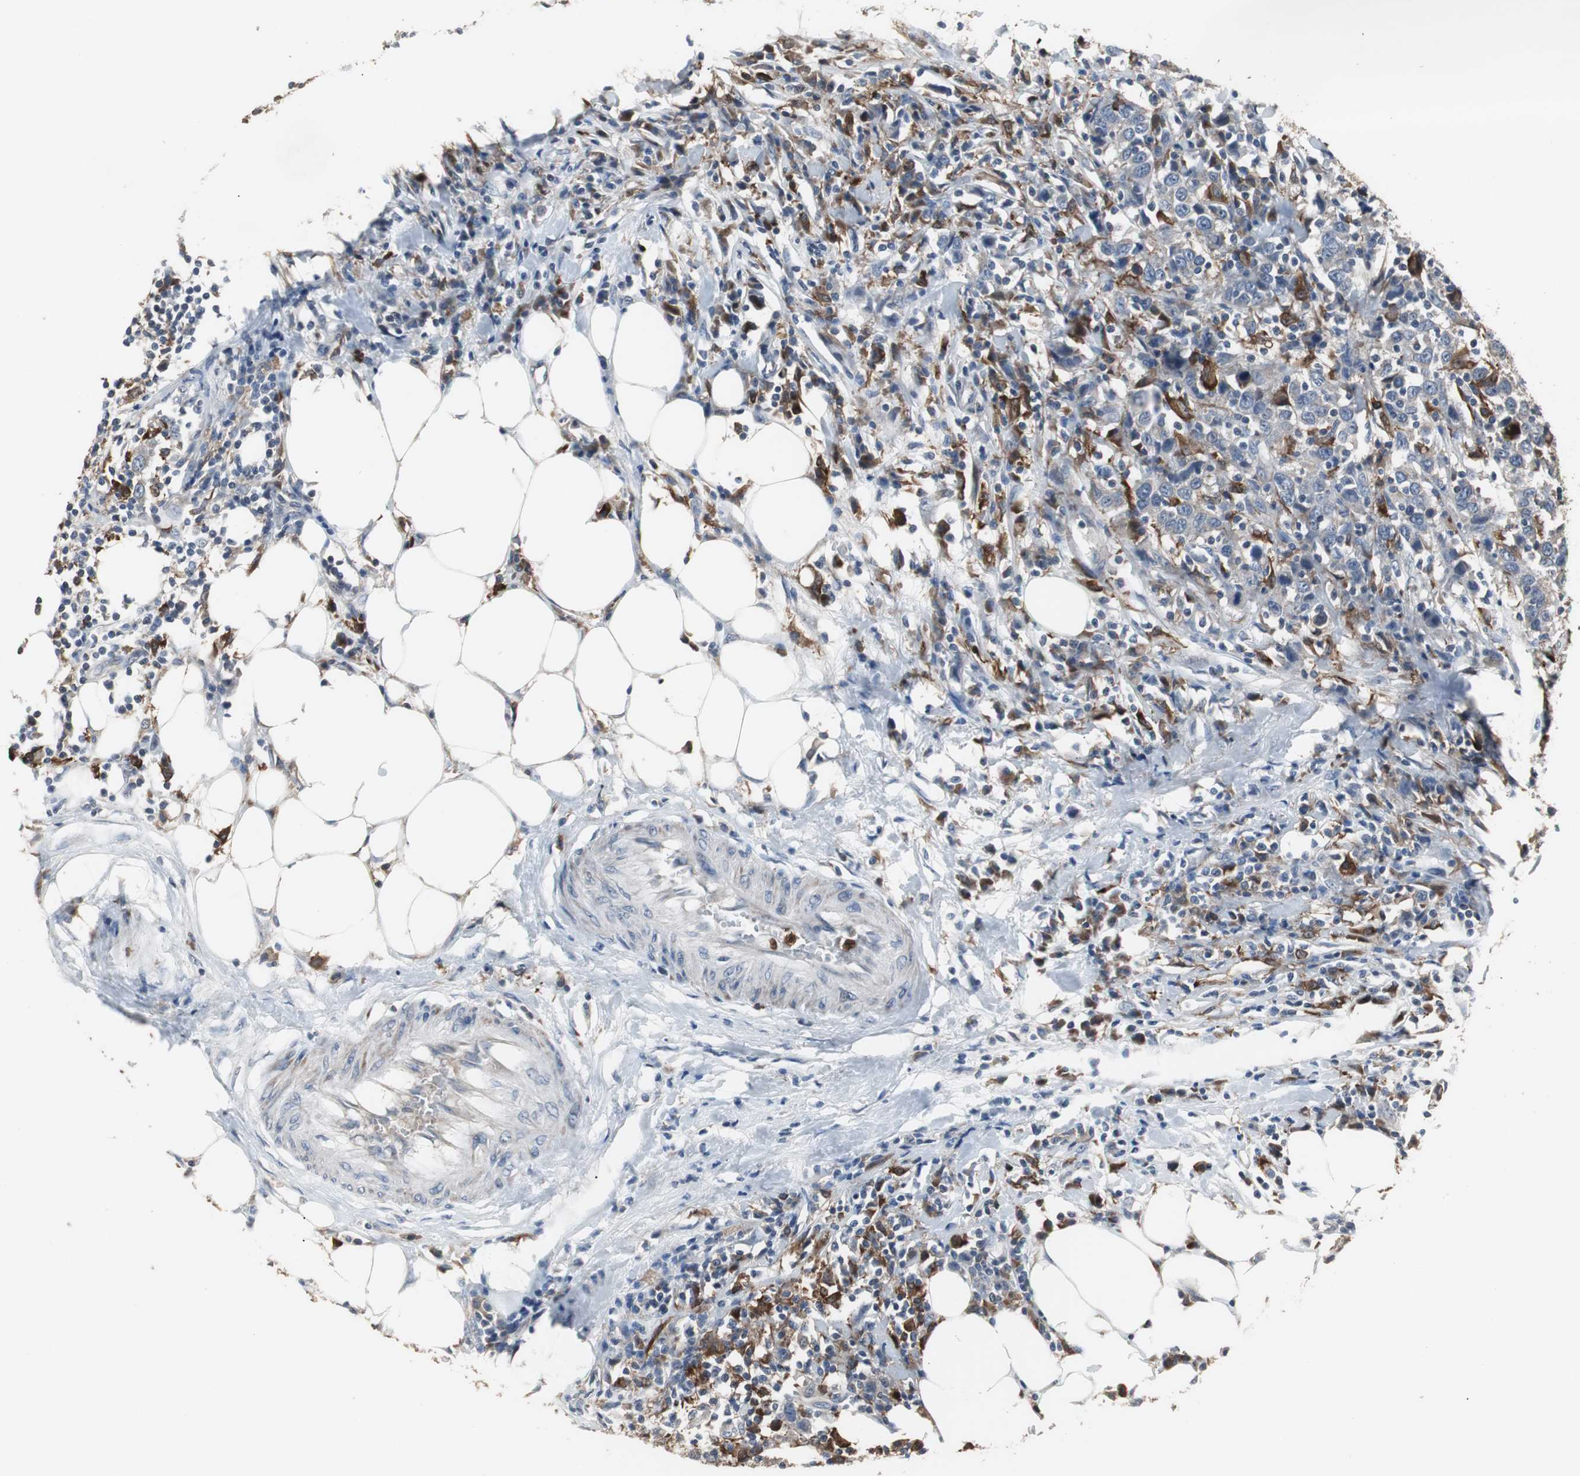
{"staining": {"intensity": "negative", "quantity": "none", "location": "none"}, "tissue": "urothelial cancer", "cell_type": "Tumor cells", "image_type": "cancer", "snomed": [{"axis": "morphology", "description": "Urothelial carcinoma, High grade"}, {"axis": "topography", "description": "Urinary bladder"}], "caption": "DAB immunohistochemical staining of urothelial carcinoma (high-grade) exhibits no significant expression in tumor cells.", "gene": "NCF2", "patient": {"sex": "male", "age": 61}}